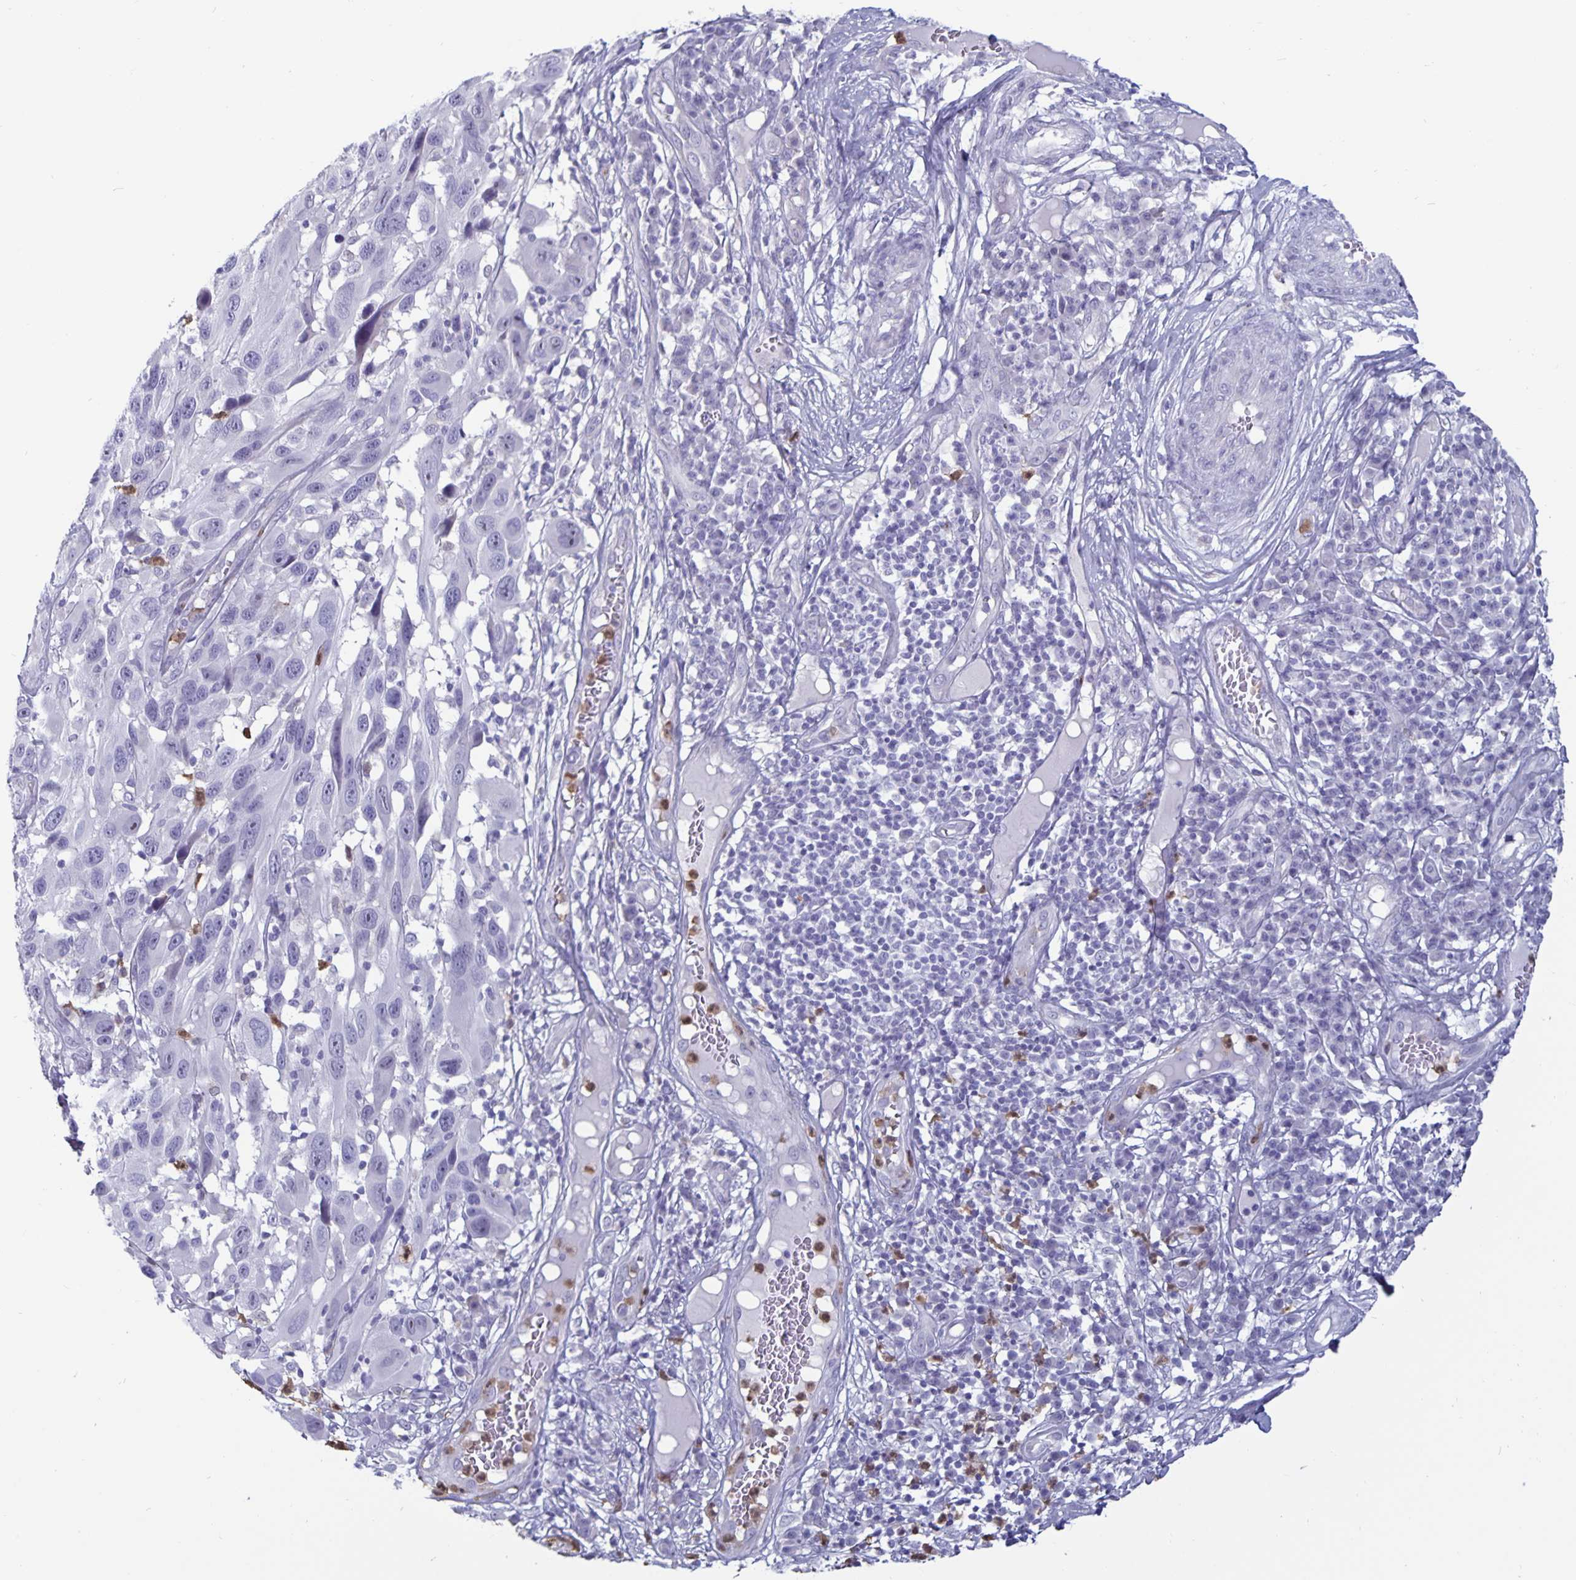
{"staining": {"intensity": "negative", "quantity": "none", "location": "none"}, "tissue": "melanoma", "cell_type": "Tumor cells", "image_type": "cancer", "snomed": [{"axis": "morphology", "description": "Malignant melanoma, NOS"}, {"axis": "topography", "description": "Skin"}], "caption": "DAB immunohistochemical staining of melanoma reveals no significant expression in tumor cells.", "gene": "PLCB3", "patient": {"sex": "male", "age": 53}}